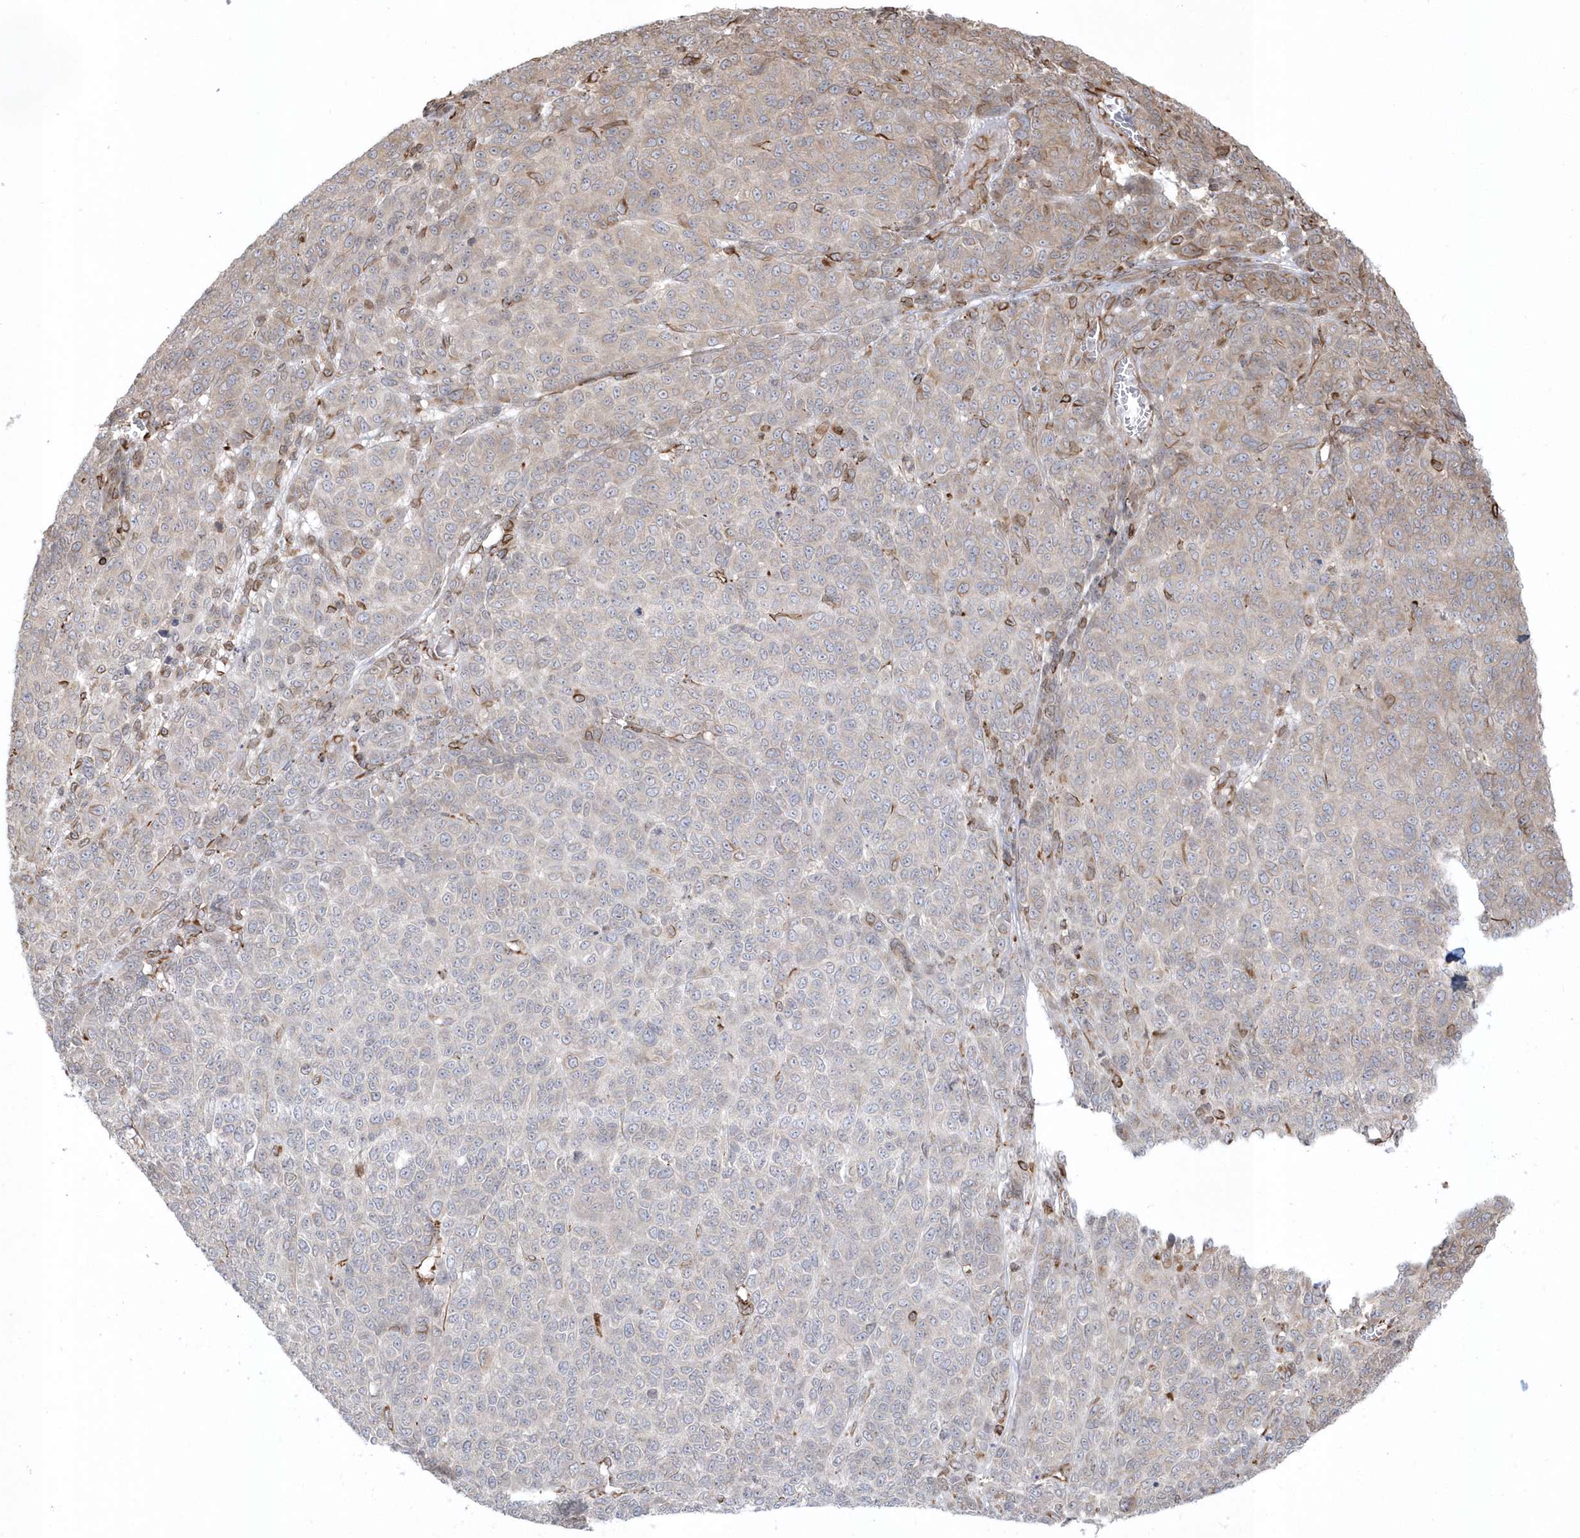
{"staining": {"intensity": "negative", "quantity": "none", "location": "none"}, "tissue": "melanoma", "cell_type": "Tumor cells", "image_type": "cancer", "snomed": [{"axis": "morphology", "description": "Malignant melanoma, NOS"}, {"axis": "topography", "description": "Skin"}], "caption": "A photomicrograph of human malignant melanoma is negative for staining in tumor cells. (Brightfield microscopy of DAB IHC at high magnification).", "gene": "DHX57", "patient": {"sex": "male", "age": 49}}